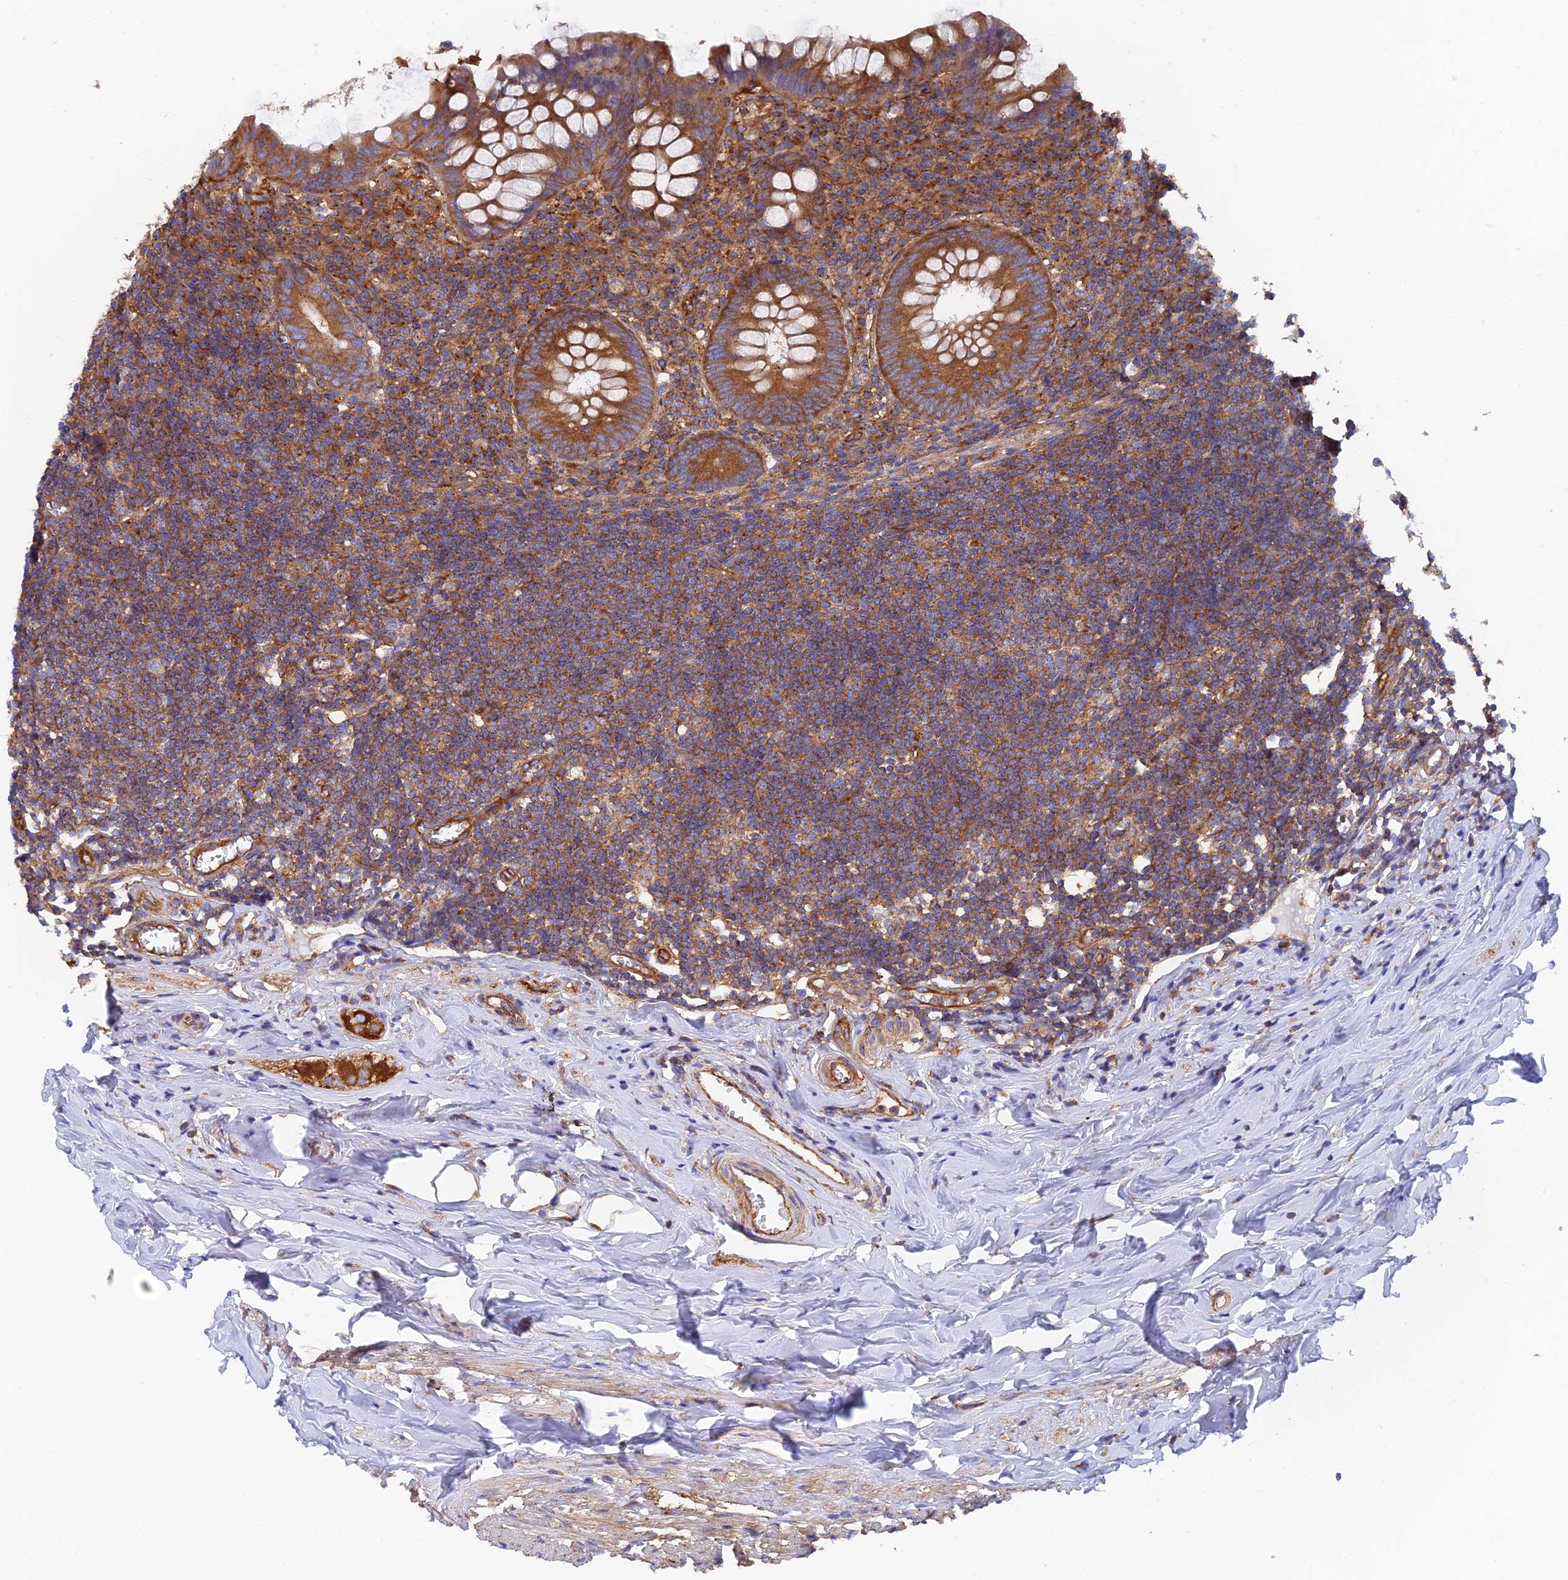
{"staining": {"intensity": "moderate", "quantity": ">75%", "location": "cytoplasmic/membranous"}, "tissue": "appendix", "cell_type": "Glandular cells", "image_type": "normal", "snomed": [{"axis": "morphology", "description": "Normal tissue, NOS"}, {"axis": "topography", "description": "Appendix"}], "caption": "A histopathology image of appendix stained for a protein displays moderate cytoplasmic/membranous brown staining in glandular cells.", "gene": "DCTN2", "patient": {"sex": "female", "age": 51}}